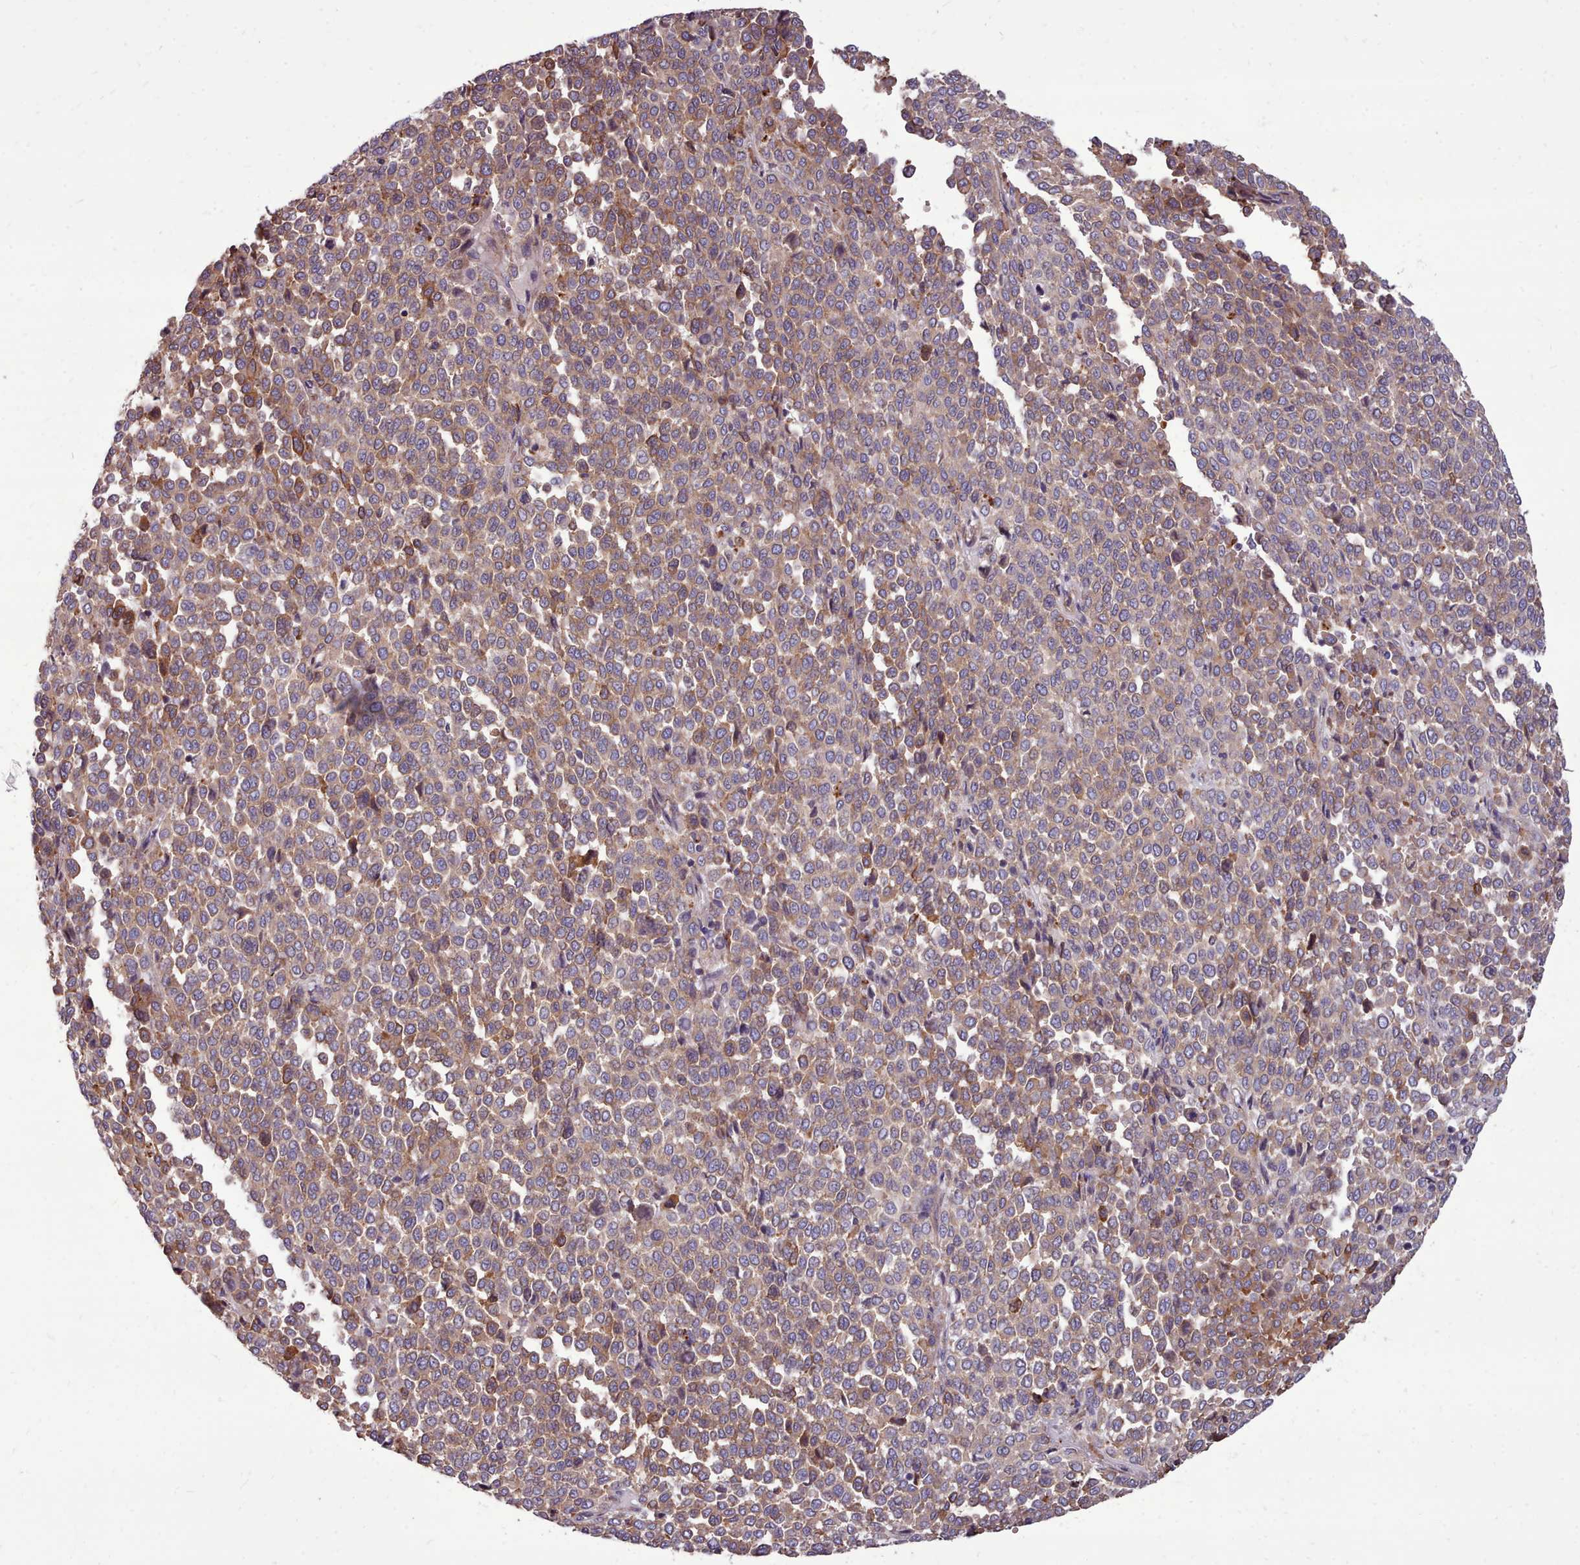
{"staining": {"intensity": "moderate", "quantity": ">75%", "location": "cytoplasmic/membranous"}, "tissue": "melanoma", "cell_type": "Tumor cells", "image_type": "cancer", "snomed": [{"axis": "morphology", "description": "Malignant melanoma, Metastatic site"}, {"axis": "topography", "description": "Pancreas"}], "caption": "High-power microscopy captured an IHC histopathology image of malignant melanoma (metastatic site), revealing moderate cytoplasmic/membranous expression in approximately >75% of tumor cells.", "gene": "PACSIN3", "patient": {"sex": "female", "age": 30}}